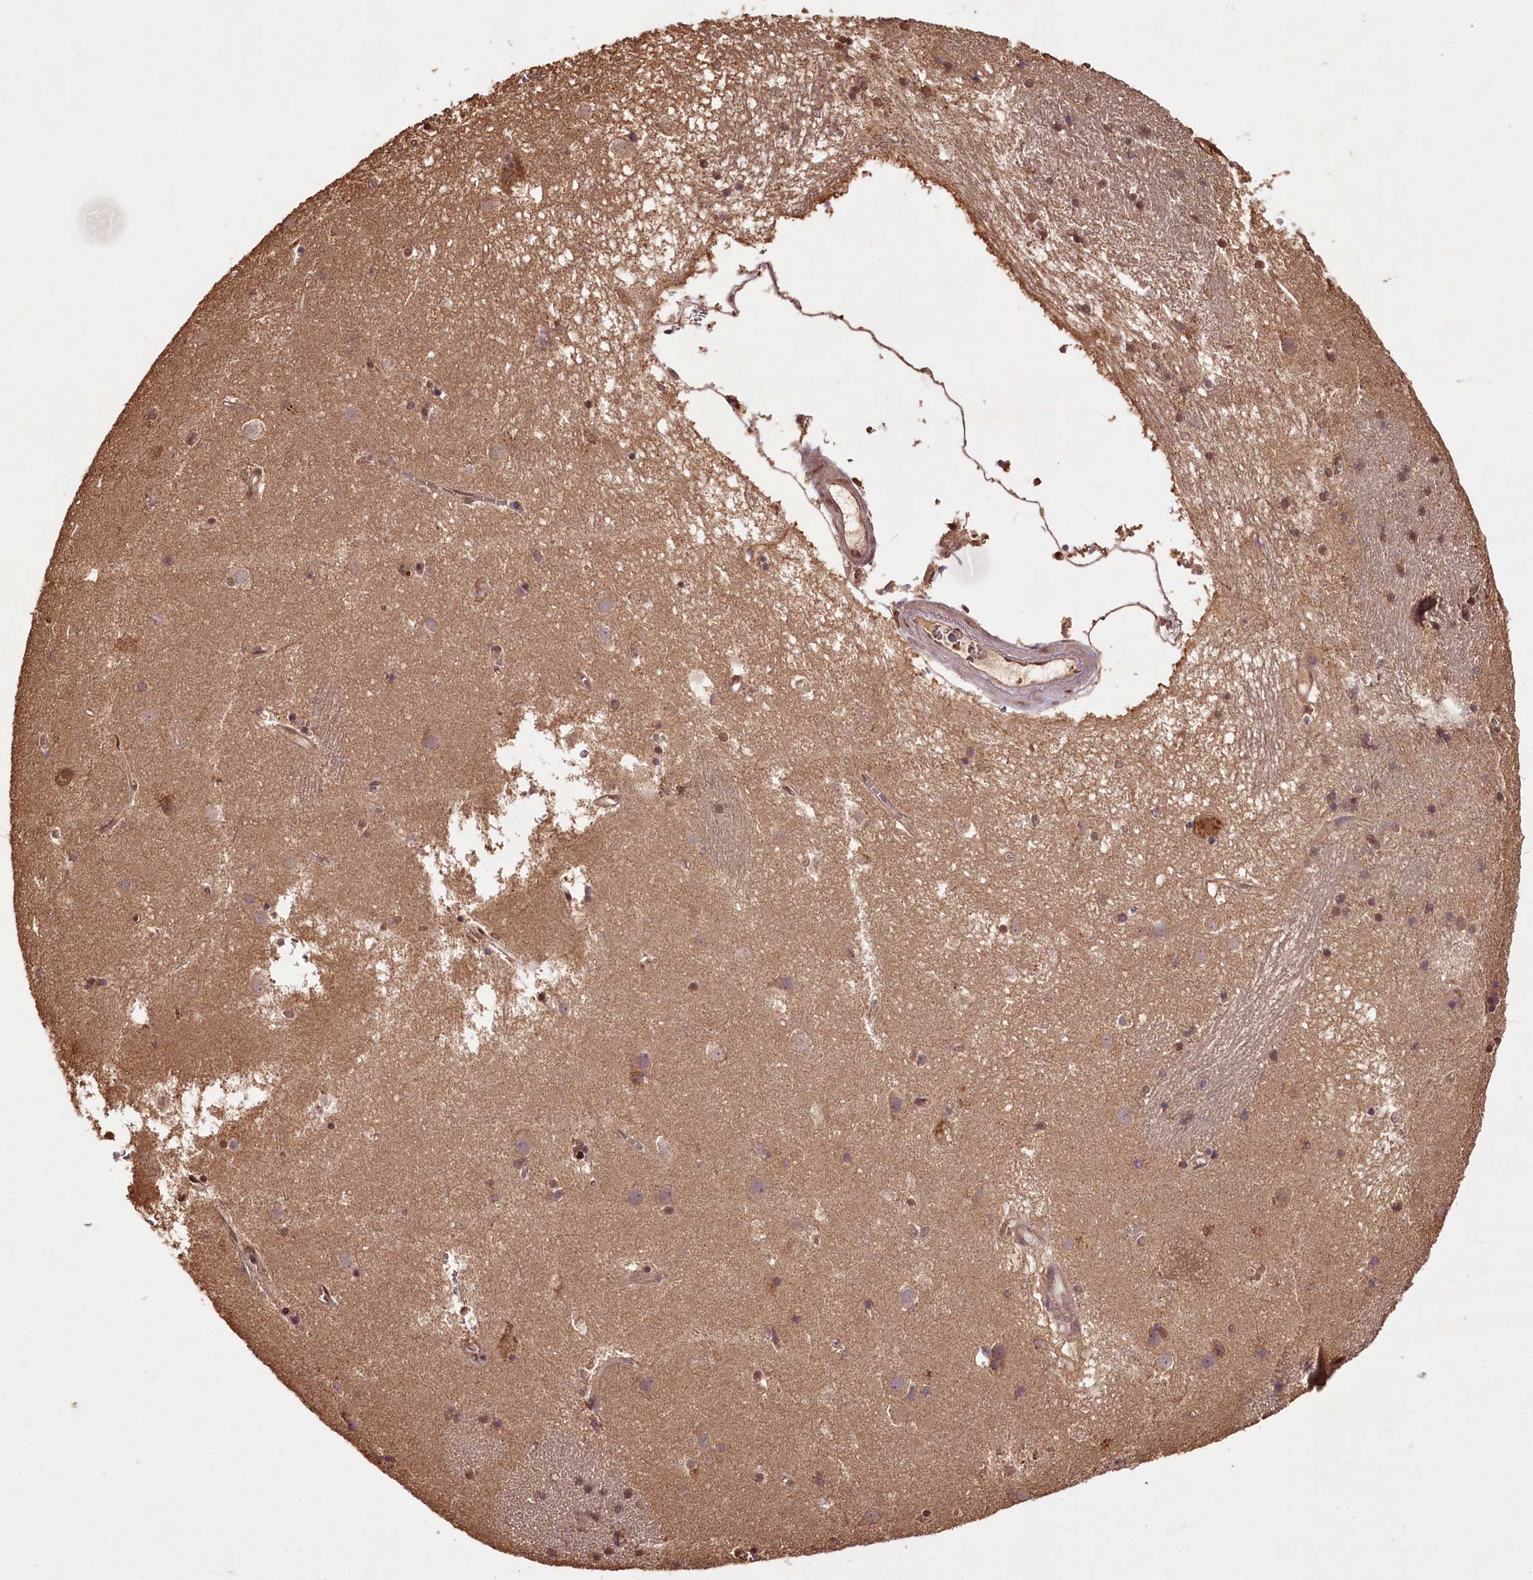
{"staining": {"intensity": "moderate", "quantity": "<25%", "location": "cytoplasmic/membranous,nuclear"}, "tissue": "caudate", "cell_type": "Glial cells", "image_type": "normal", "snomed": [{"axis": "morphology", "description": "Normal tissue, NOS"}, {"axis": "topography", "description": "Lateral ventricle wall"}], "caption": "Immunohistochemistry micrograph of benign caudate stained for a protein (brown), which demonstrates low levels of moderate cytoplasmic/membranous,nuclear staining in about <25% of glial cells.", "gene": "NPRL2", "patient": {"sex": "male", "age": 70}}